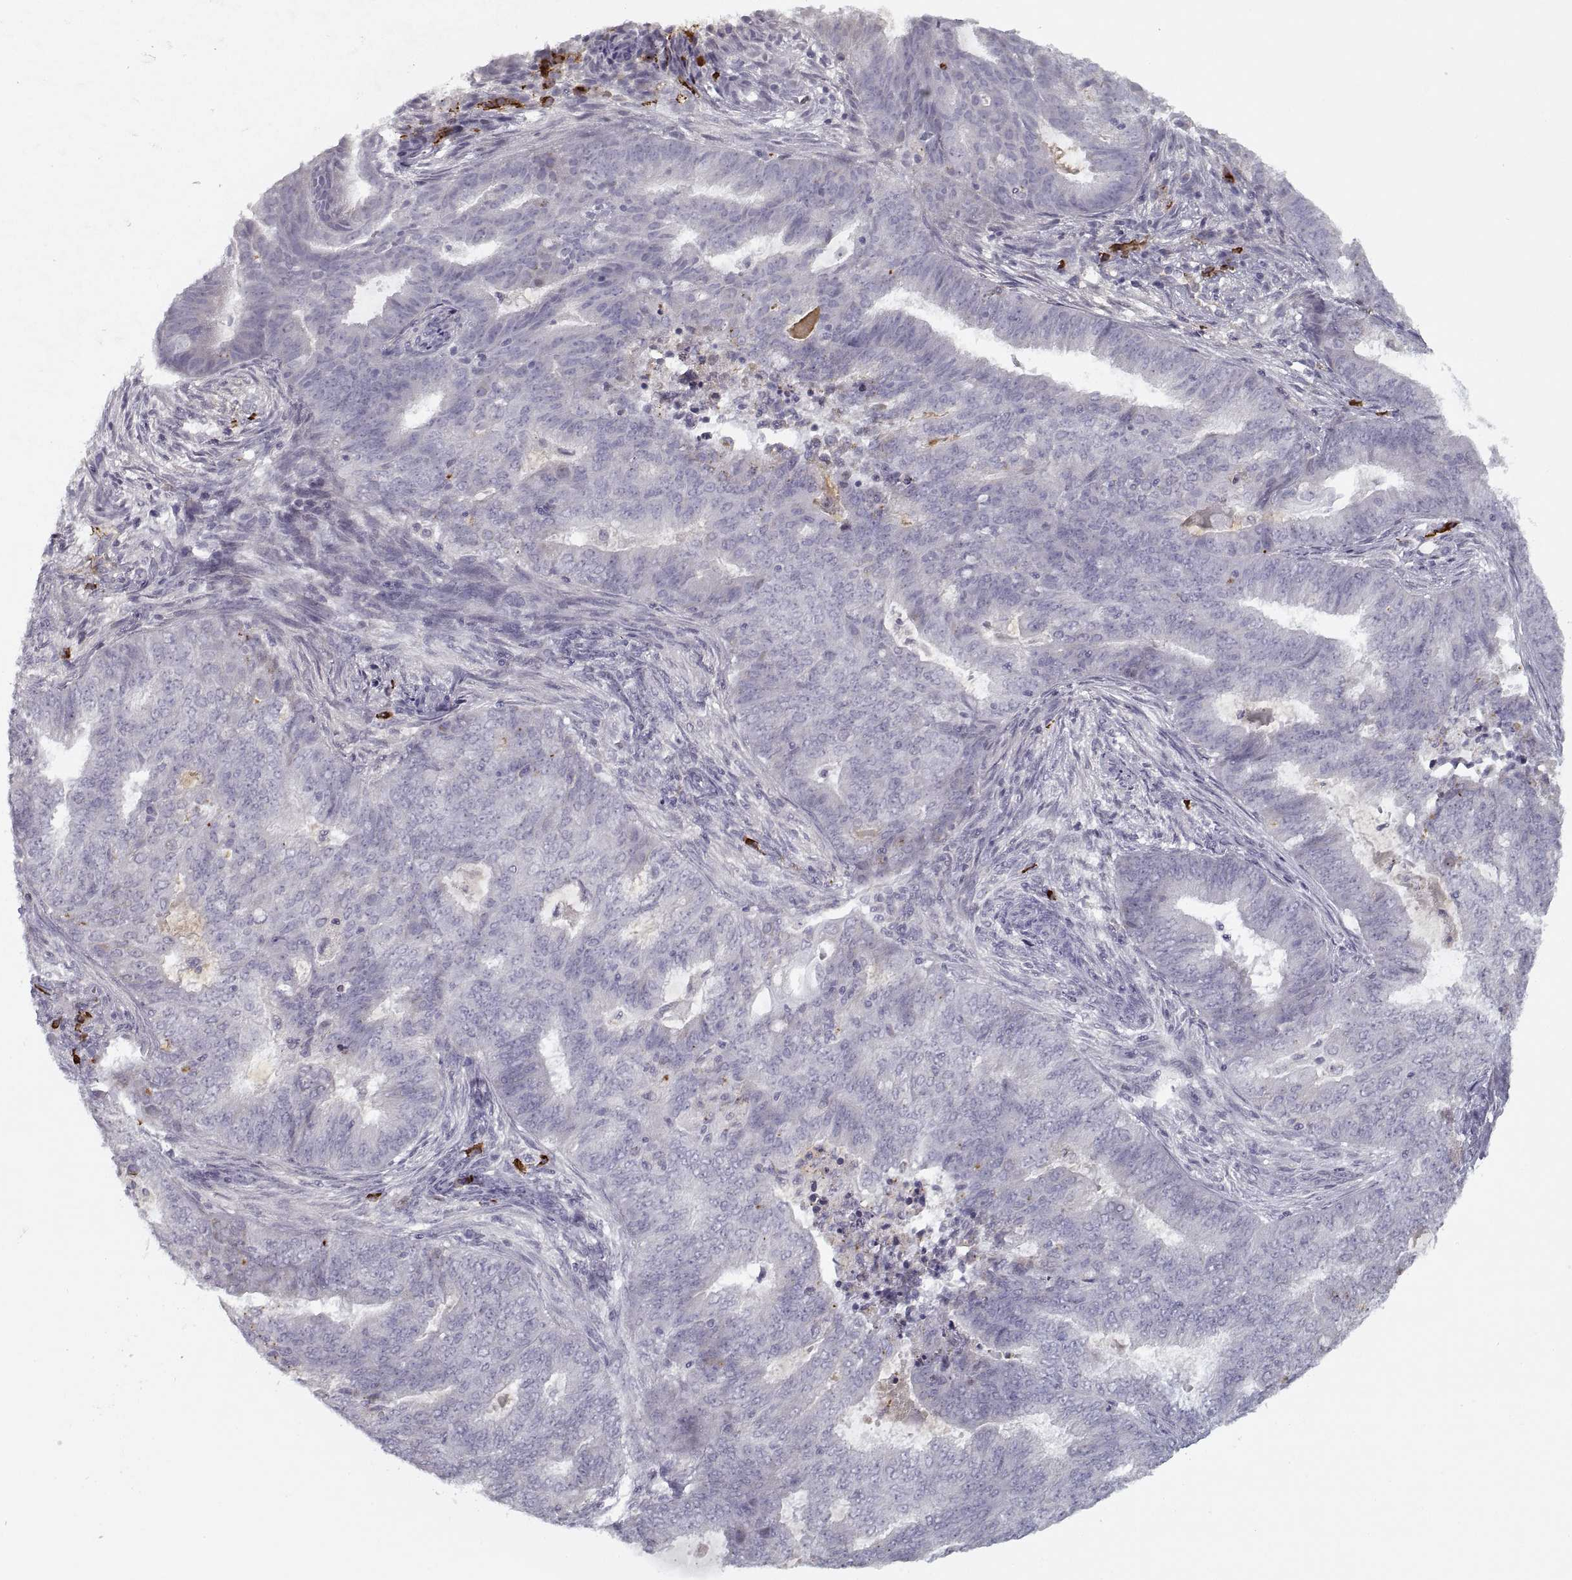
{"staining": {"intensity": "negative", "quantity": "none", "location": "none"}, "tissue": "endometrial cancer", "cell_type": "Tumor cells", "image_type": "cancer", "snomed": [{"axis": "morphology", "description": "Adenocarcinoma, NOS"}, {"axis": "topography", "description": "Endometrium"}], "caption": "Human endometrial cancer (adenocarcinoma) stained for a protein using IHC displays no staining in tumor cells.", "gene": "GAD2", "patient": {"sex": "female", "age": 62}}